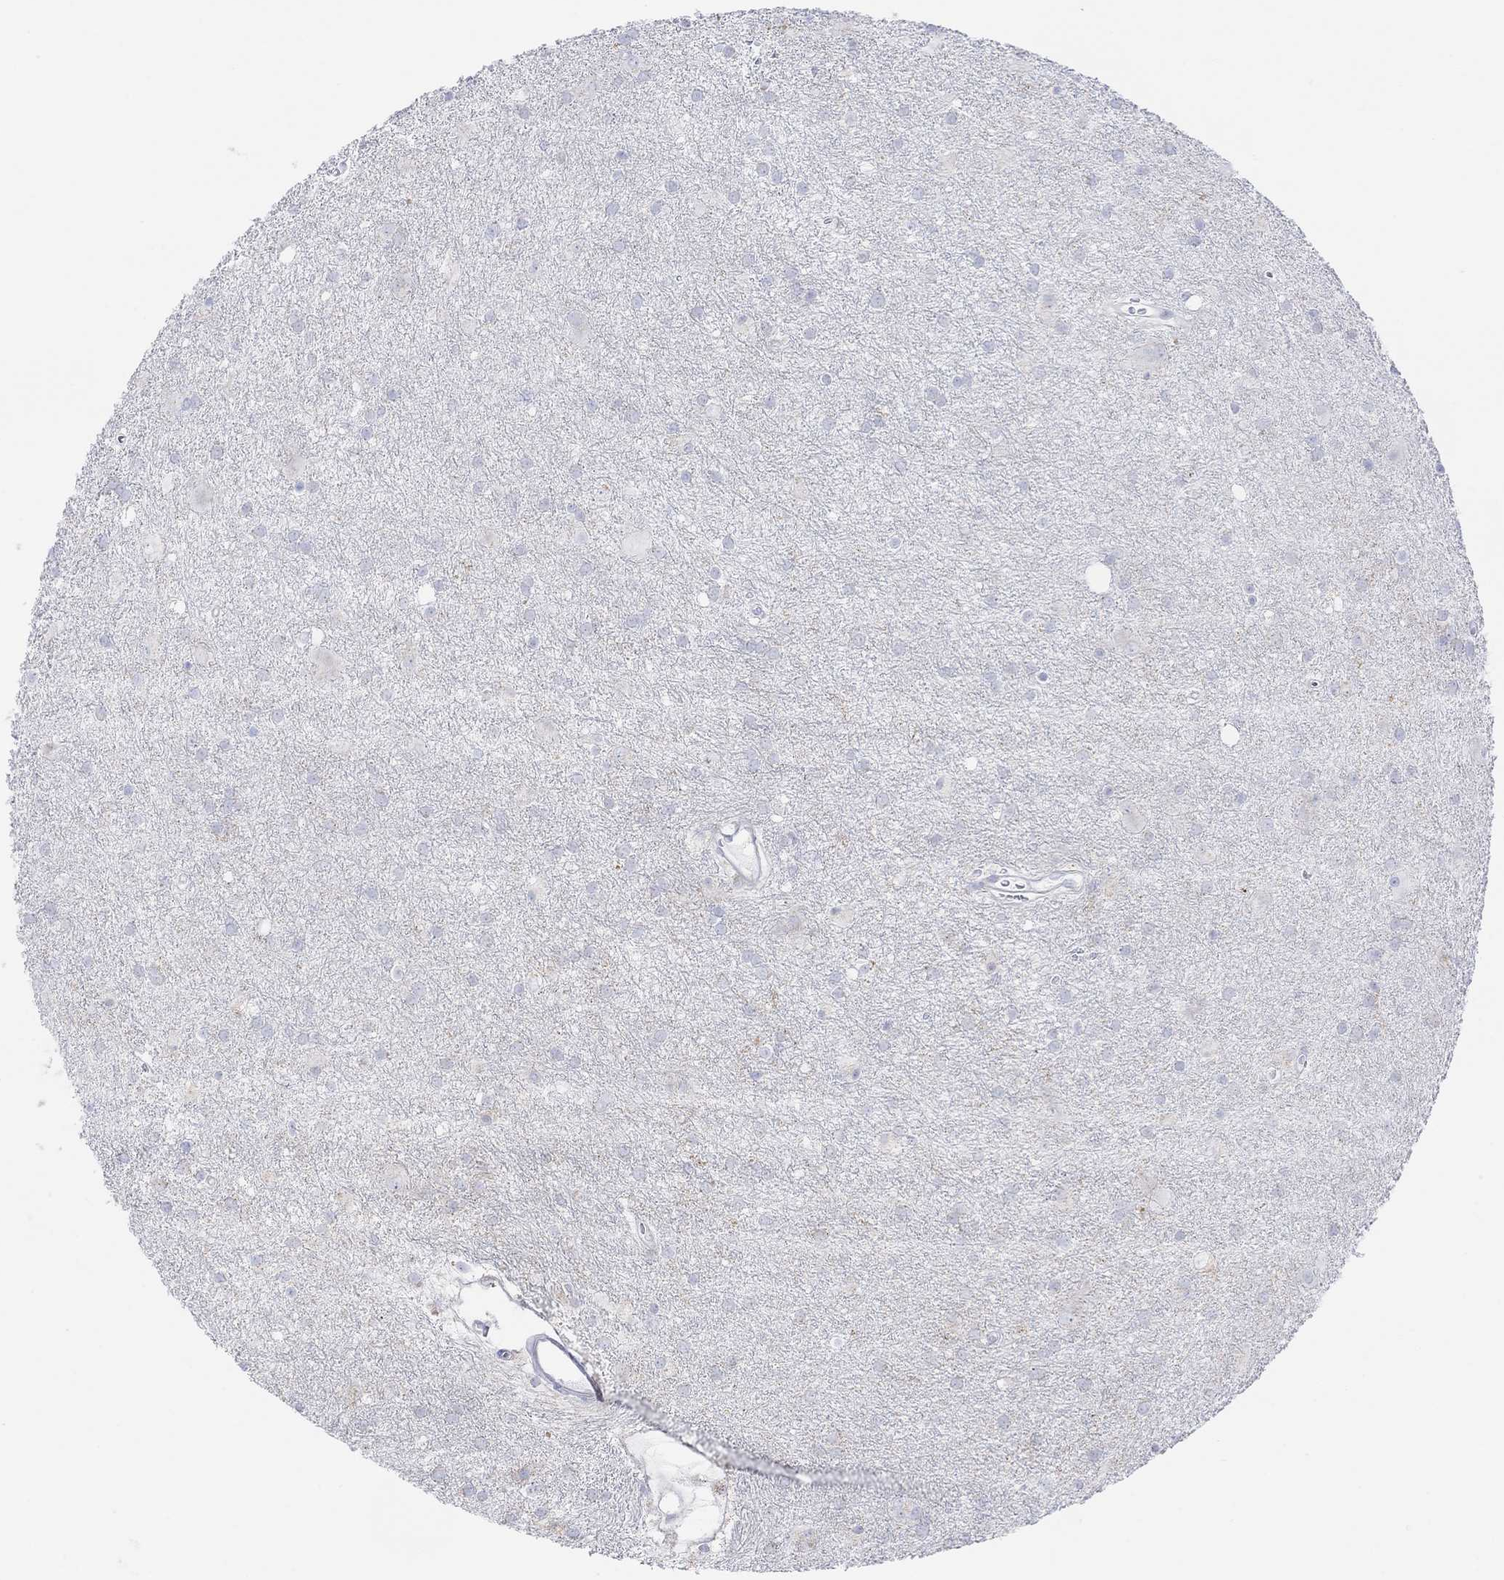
{"staining": {"intensity": "negative", "quantity": "none", "location": "none"}, "tissue": "glioma", "cell_type": "Tumor cells", "image_type": "cancer", "snomed": [{"axis": "morphology", "description": "Glioma, malignant, Low grade"}, {"axis": "topography", "description": "Brain"}], "caption": "Histopathology image shows no protein staining in tumor cells of malignant glioma (low-grade) tissue. (DAB immunohistochemistry with hematoxylin counter stain).", "gene": "SYT12", "patient": {"sex": "male", "age": 58}}